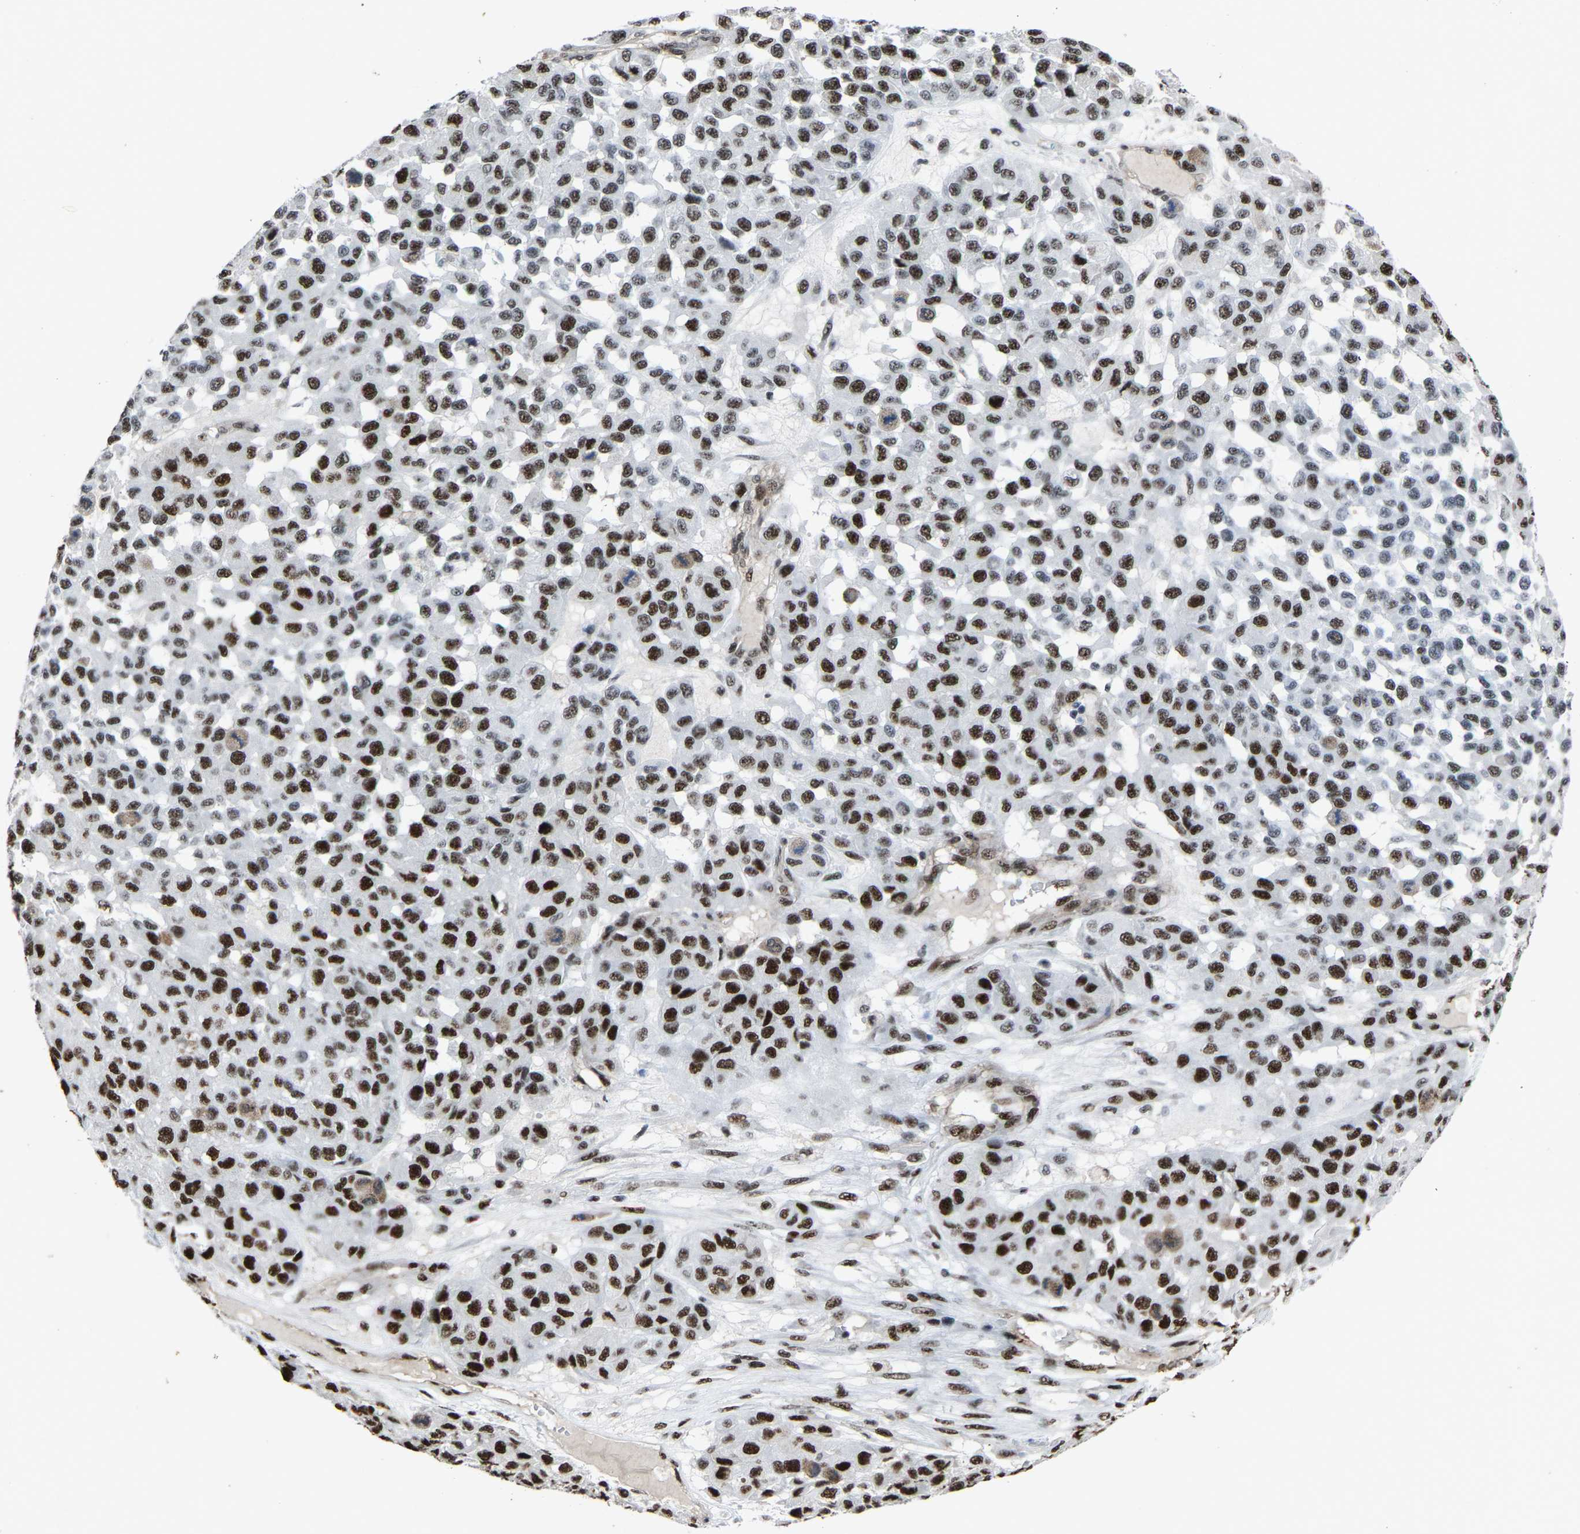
{"staining": {"intensity": "strong", "quantity": ">75%", "location": "nuclear"}, "tissue": "melanoma", "cell_type": "Tumor cells", "image_type": "cancer", "snomed": [{"axis": "morphology", "description": "Malignant melanoma, NOS"}, {"axis": "topography", "description": "Skin"}], "caption": "Malignant melanoma was stained to show a protein in brown. There is high levels of strong nuclear positivity in approximately >75% of tumor cells.", "gene": "DDX5", "patient": {"sex": "male", "age": 62}}